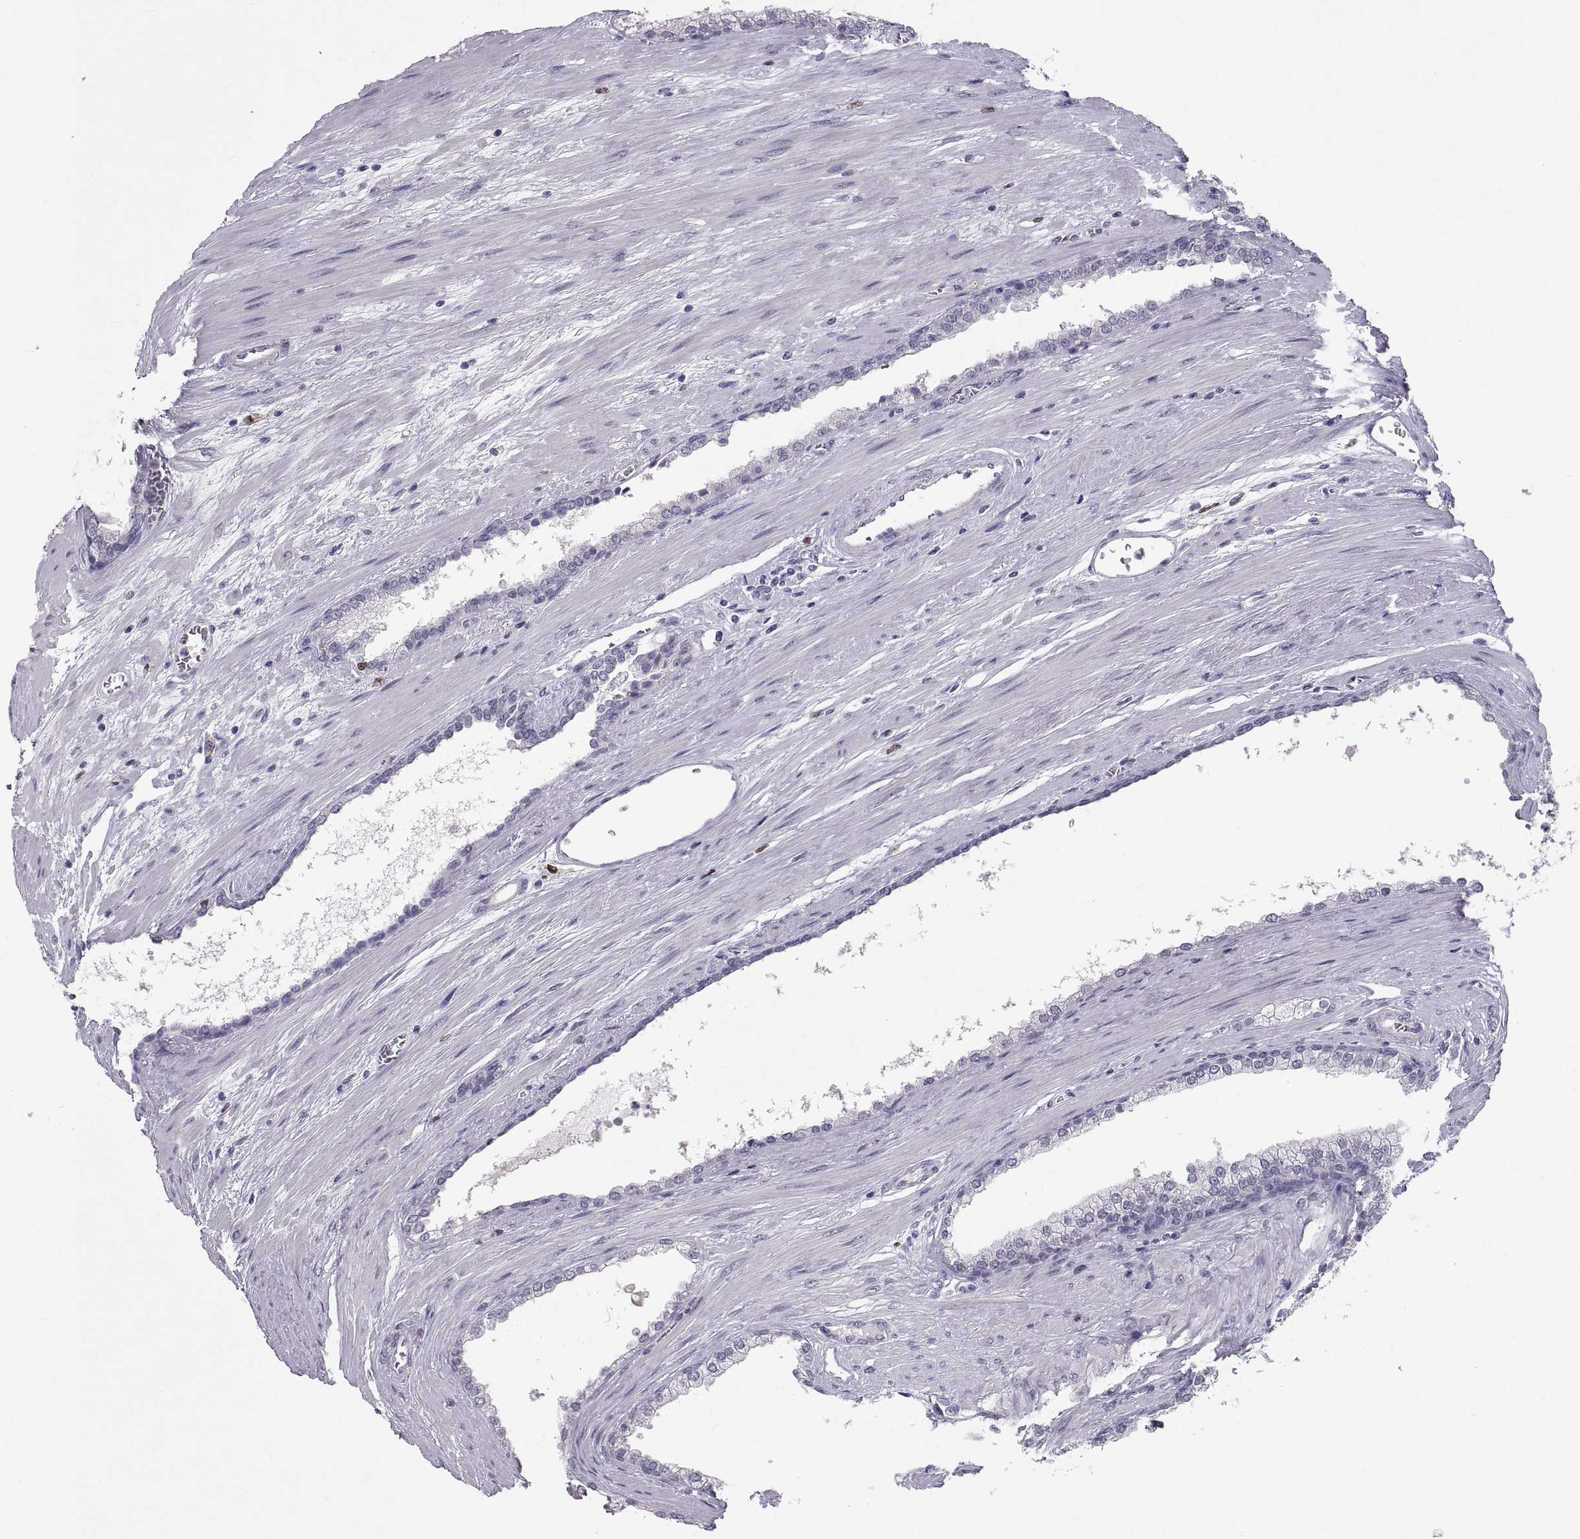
{"staining": {"intensity": "negative", "quantity": "none", "location": "none"}, "tissue": "prostate cancer", "cell_type": "Tumor cells", "image_type": "cancer", "snomed": [{"axis": "morphology", "description": "Adenocarcinoma, NOS"}, {"axis": "topography", "description": "Prostate"}], "caption": "Immunohistochemistry (IHC) micrograph of neoplastic tissue: human prostate cancer stained with DAB exhibits no significant protein expression in tumor cells.", "gene": "SOX21", "patient": {"sex": "male", "age": 67}}